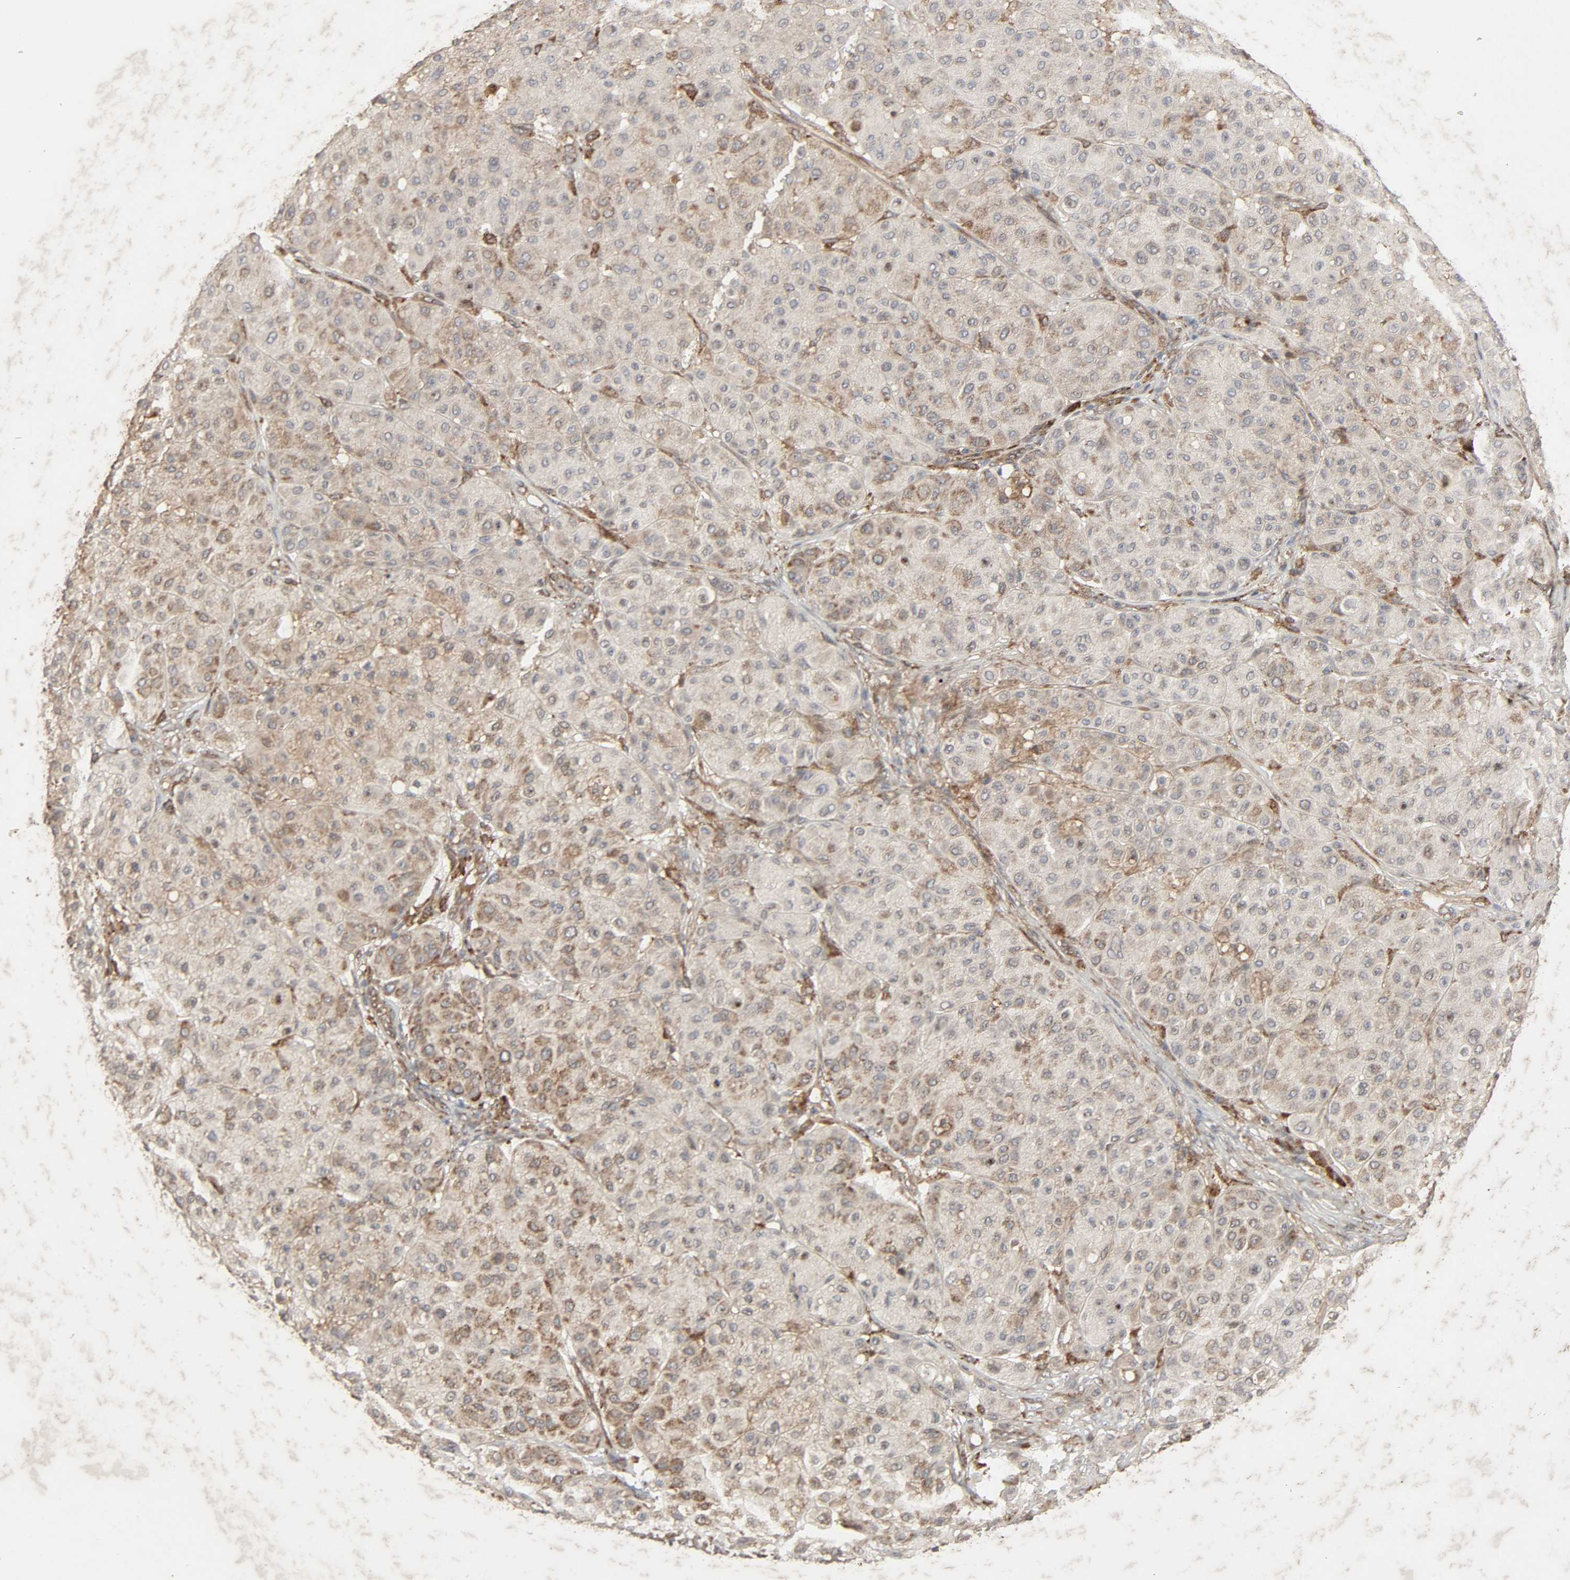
{"staining": {"intensity": "weak", "quantity": ">75%", "location": "cytoplasmic/membranous"}, "tissue": "melanoma", "cell_type": "Tumor cells", "image_type": "cancer", "snomed": [{"axis": "morphology", "description": "Normal tissue, NOS"}, {"axis": "morphology", "description": "Malignant melanoma, Metastatic site"}, {"axis": "topography", "description": "Skin"}], "caption": "High-power microscopy captured an immunohistochemistry micrograph of melanoma, revealing weak cytoplasmic/membranous positivity in approximately >75% of tumor cells. The staining was performed using DAB to visualize the protein expression in brown, while the nuclei were stained in blue with hematoxylin (Magnification: 20x).", "gene": "ADCY4", "patient": {"sex": "male", "age": 41}}